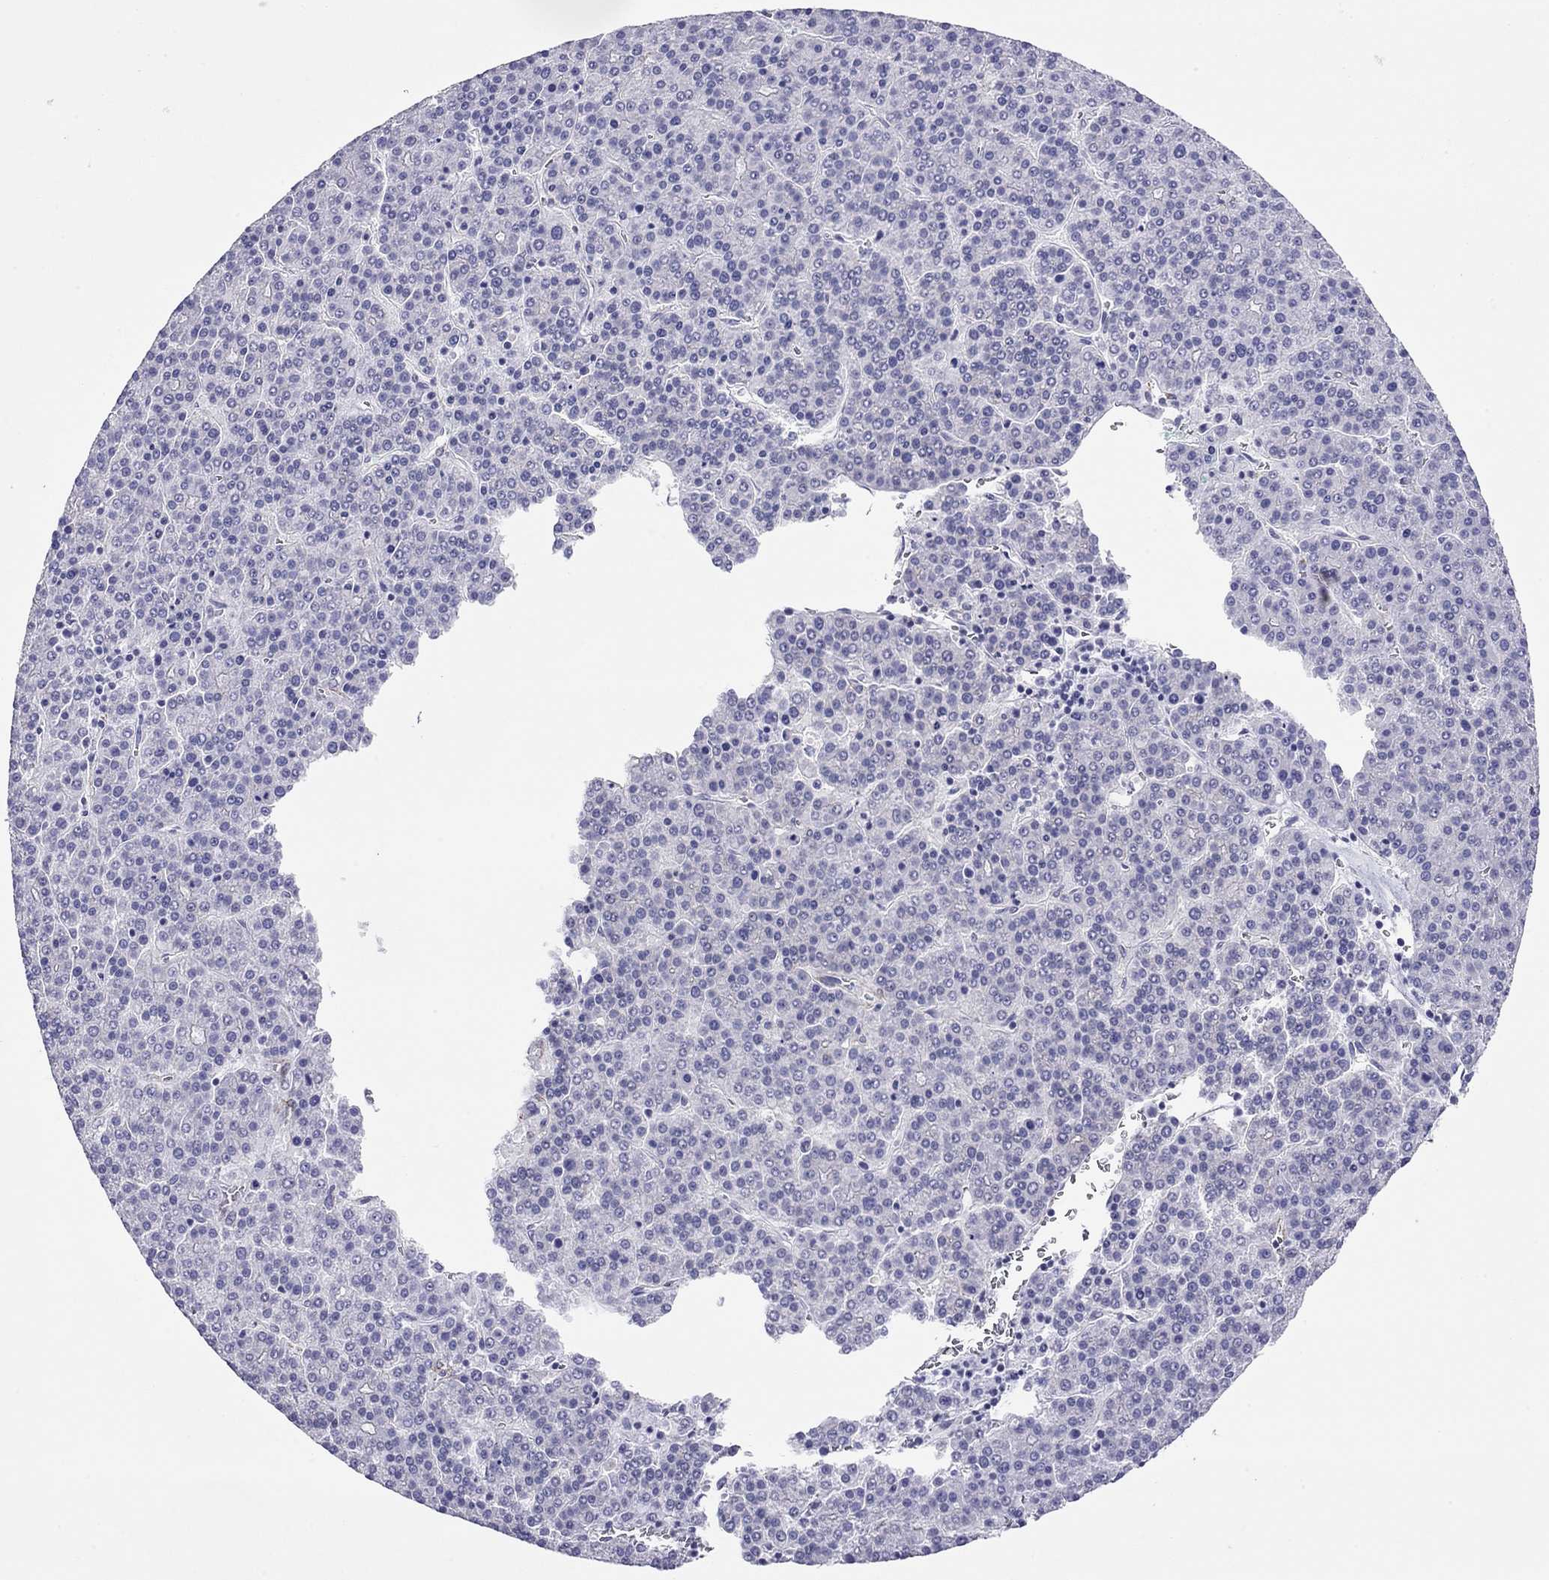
{"staining": {"intensity": "negative", "quantity": "none", "location": "none"}, "tissue": "liver cancer", "cell_type": "Tumor cells", "image_type": "cancer", "snomed": [{"axis": "morphology", "description": "Carcinoma, Hepatocellular, NOS"}, {"axis": "topography", "description": "Liver"}], "caption": "Tumor cells are negative for brown protein staining in liver hepatocellular carcinoma. (DAB (3,3'-diaminobenzidine) IHC visualized using brightfield microscopy, high magnification).", "gene": "MYMX", "patient": {"sex": "female", "age": 58}}